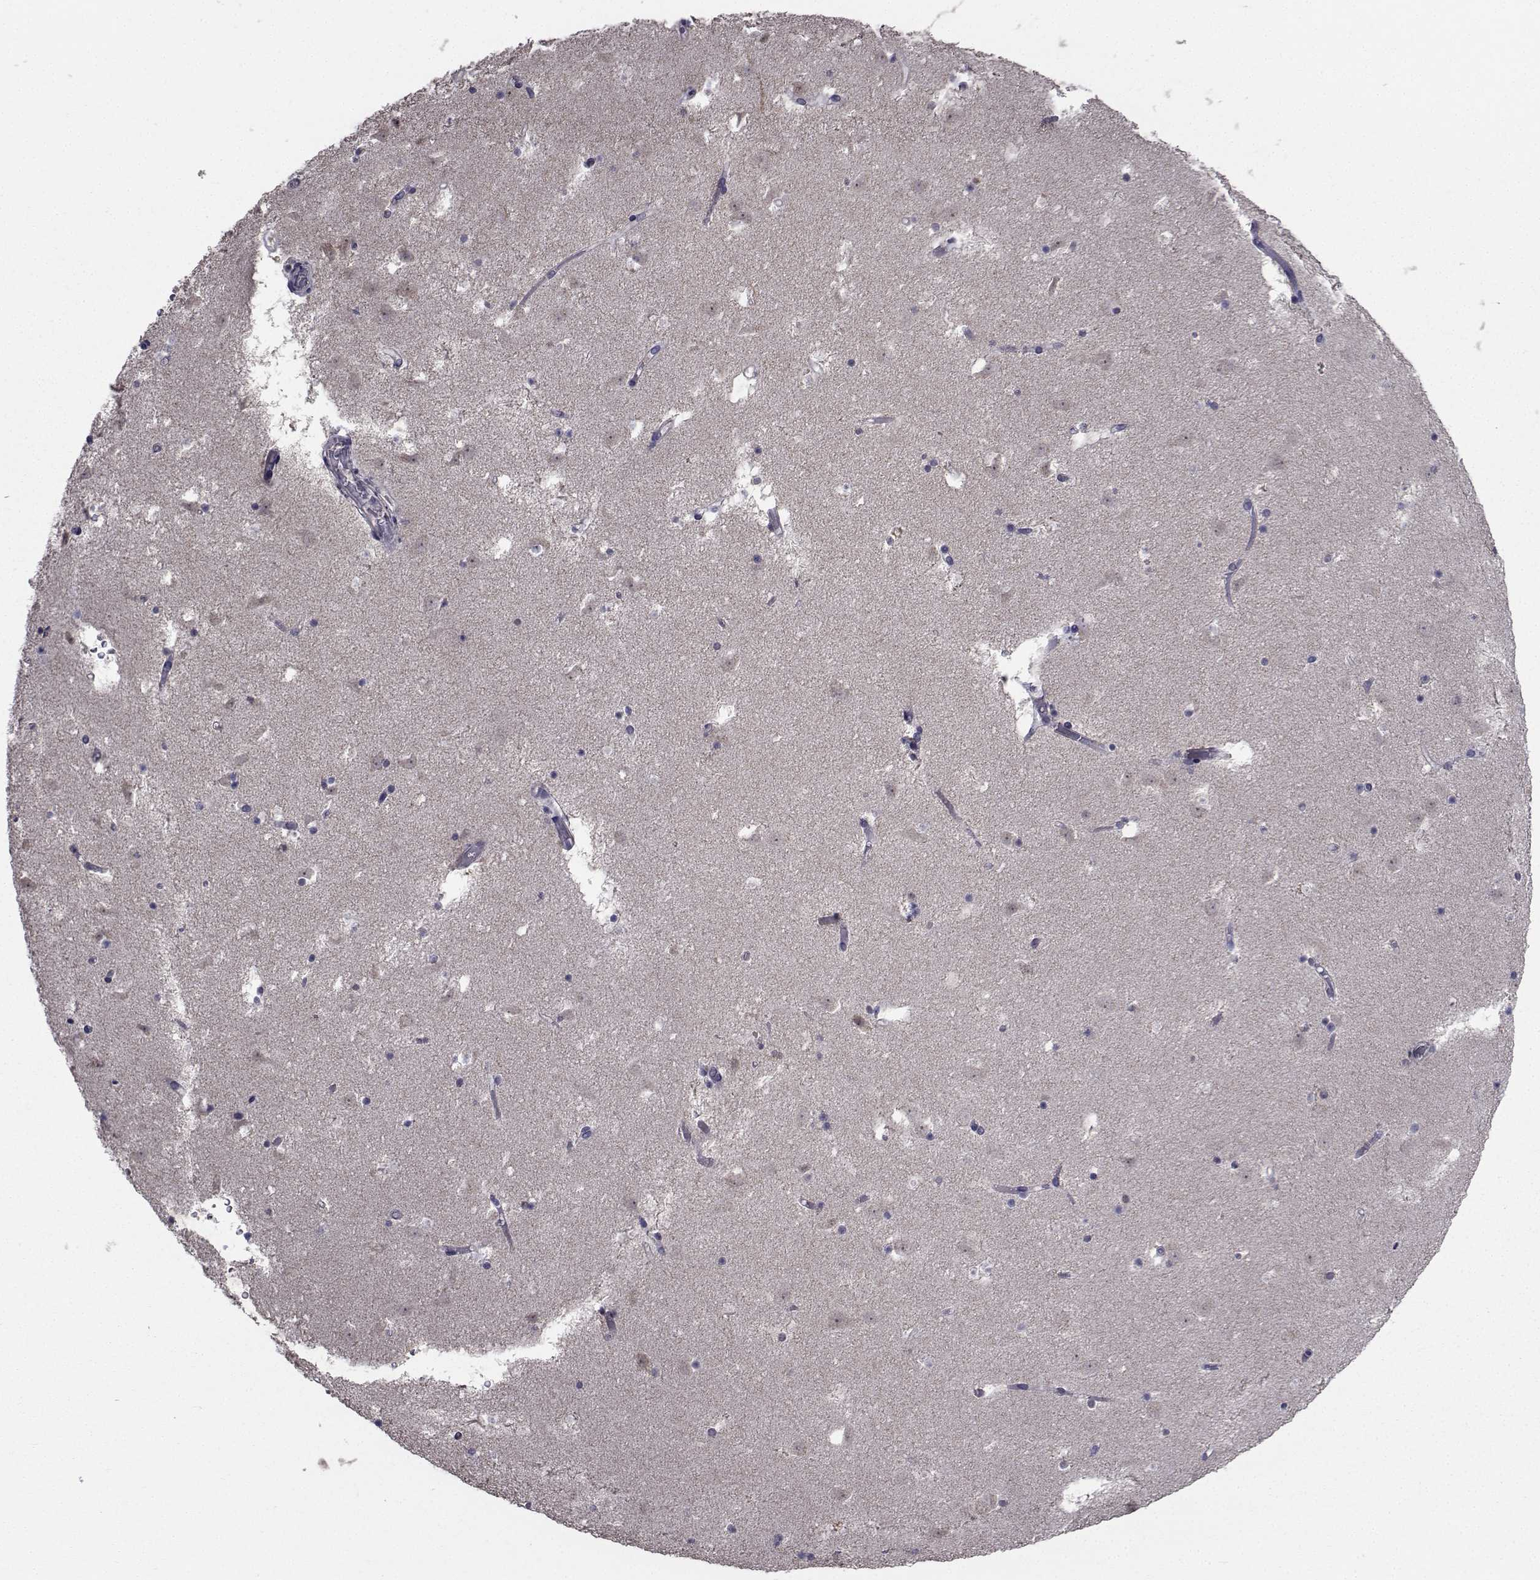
{"staining": {"intensity": "negative", "quantity": "none", "location": "none"}, "tissue": "caudate", "cell_type": "Glial cells", "image_type": "normal", "snomed": [{"axis": "morphology", "description": "Normal tissue, NOS"}, {"axis": "topography", "description": "Lateral ventricle wall"}], "caption": "Glial cells show no significant expression in normal caudate. (DAB IHC, high magnification).", "gene": "CYP2S1", "patient": {"sex": "female", "age": 42}}